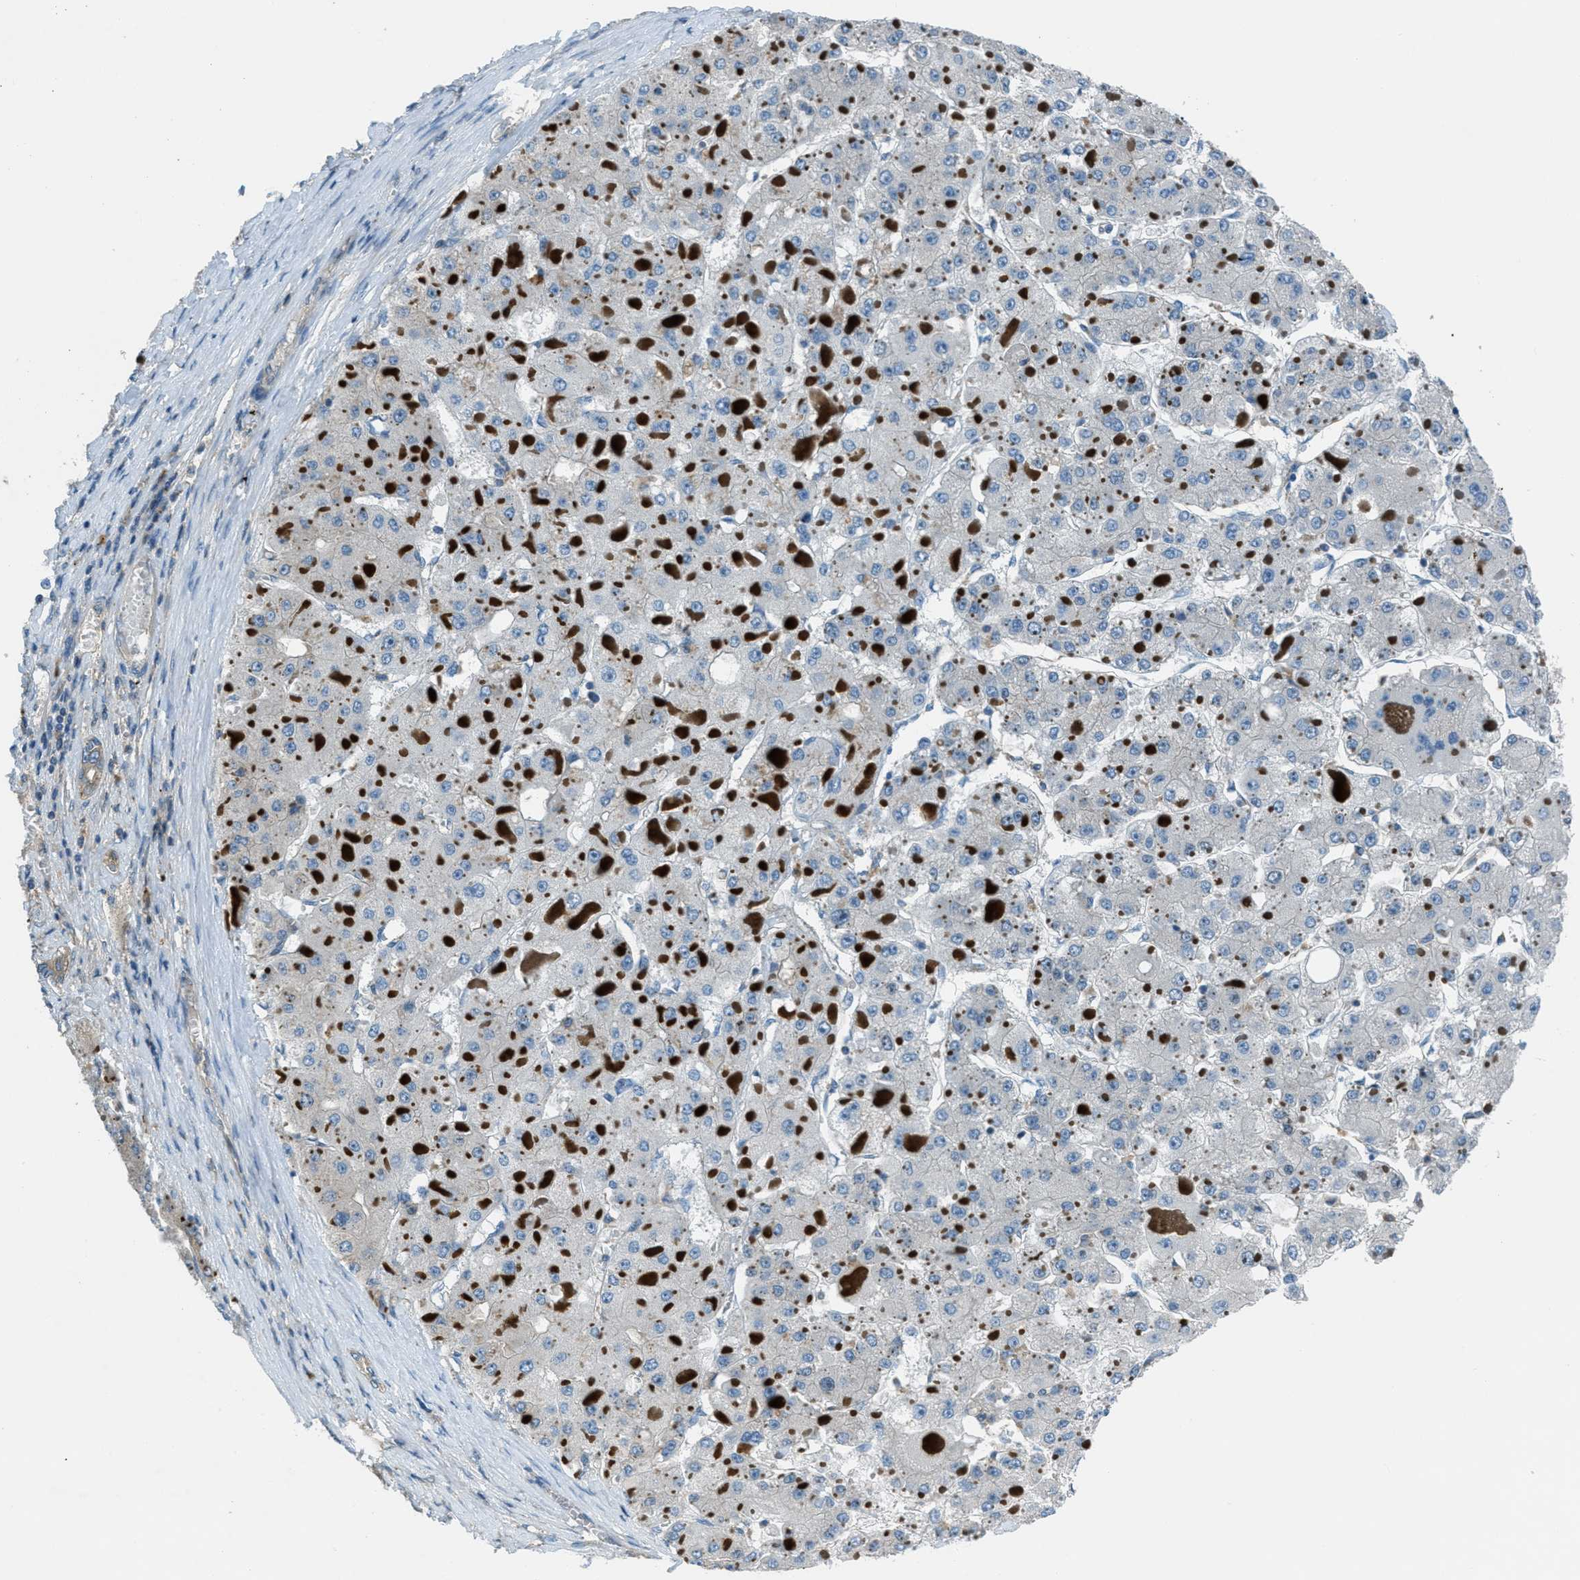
{"staining": {"intensity": "negative", "quantity": "none", "location": "none"}, "tissue": "liver cancer", "cell_type": "Tumor cells", "image_type": "cancer", "snomed": [{"axis": "morphology", "description": "Carcinoma, Hepatocellular, NOS"}, {"axis": "topography", "description": "Liver"}], "caption": "Immunohistochemical staining of liver hepatocellular carcinoma shows no significant expression in tumor cells.", "gene": "ARFGAP2", "patient": {"sex": "female", "age": 73}}